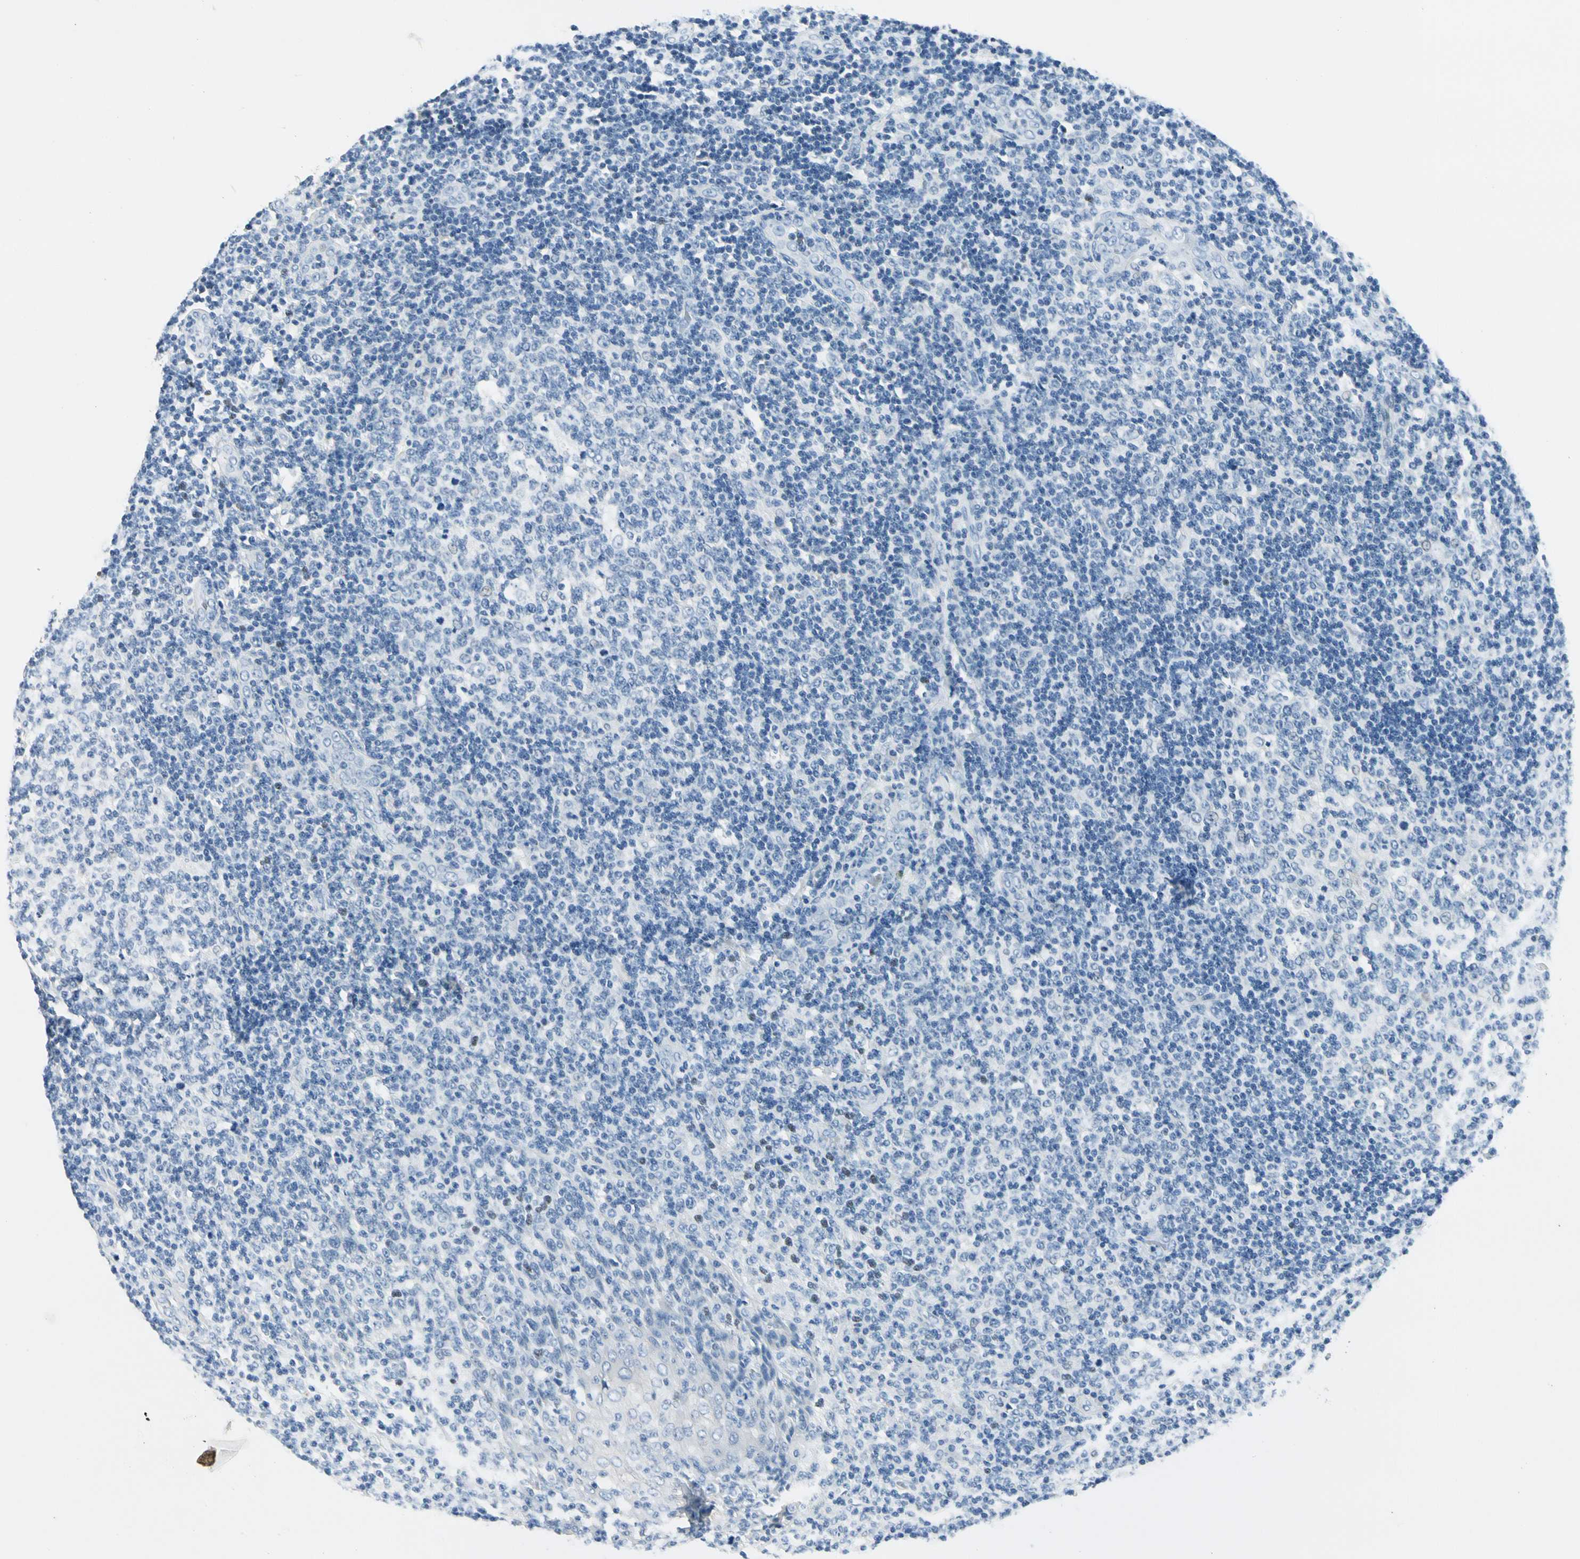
{"staining": {"intensity": "negative", "quantity": "none", "location": "none"}, "tissue": "tonsil", "cell_type": "Germinal center cells", "image_type": "normal", "snomed": [{"axis": "morphology", "description": "Normal tissue, NOS"}, {"axis": "topography", "description": "Tonsil"}], "caption": "Human tonsil stained for a protein using IHC demonstrates no staining in germinal center cells.", "gene": "CA1", "patient": {"sex": "female", "age": 3}}